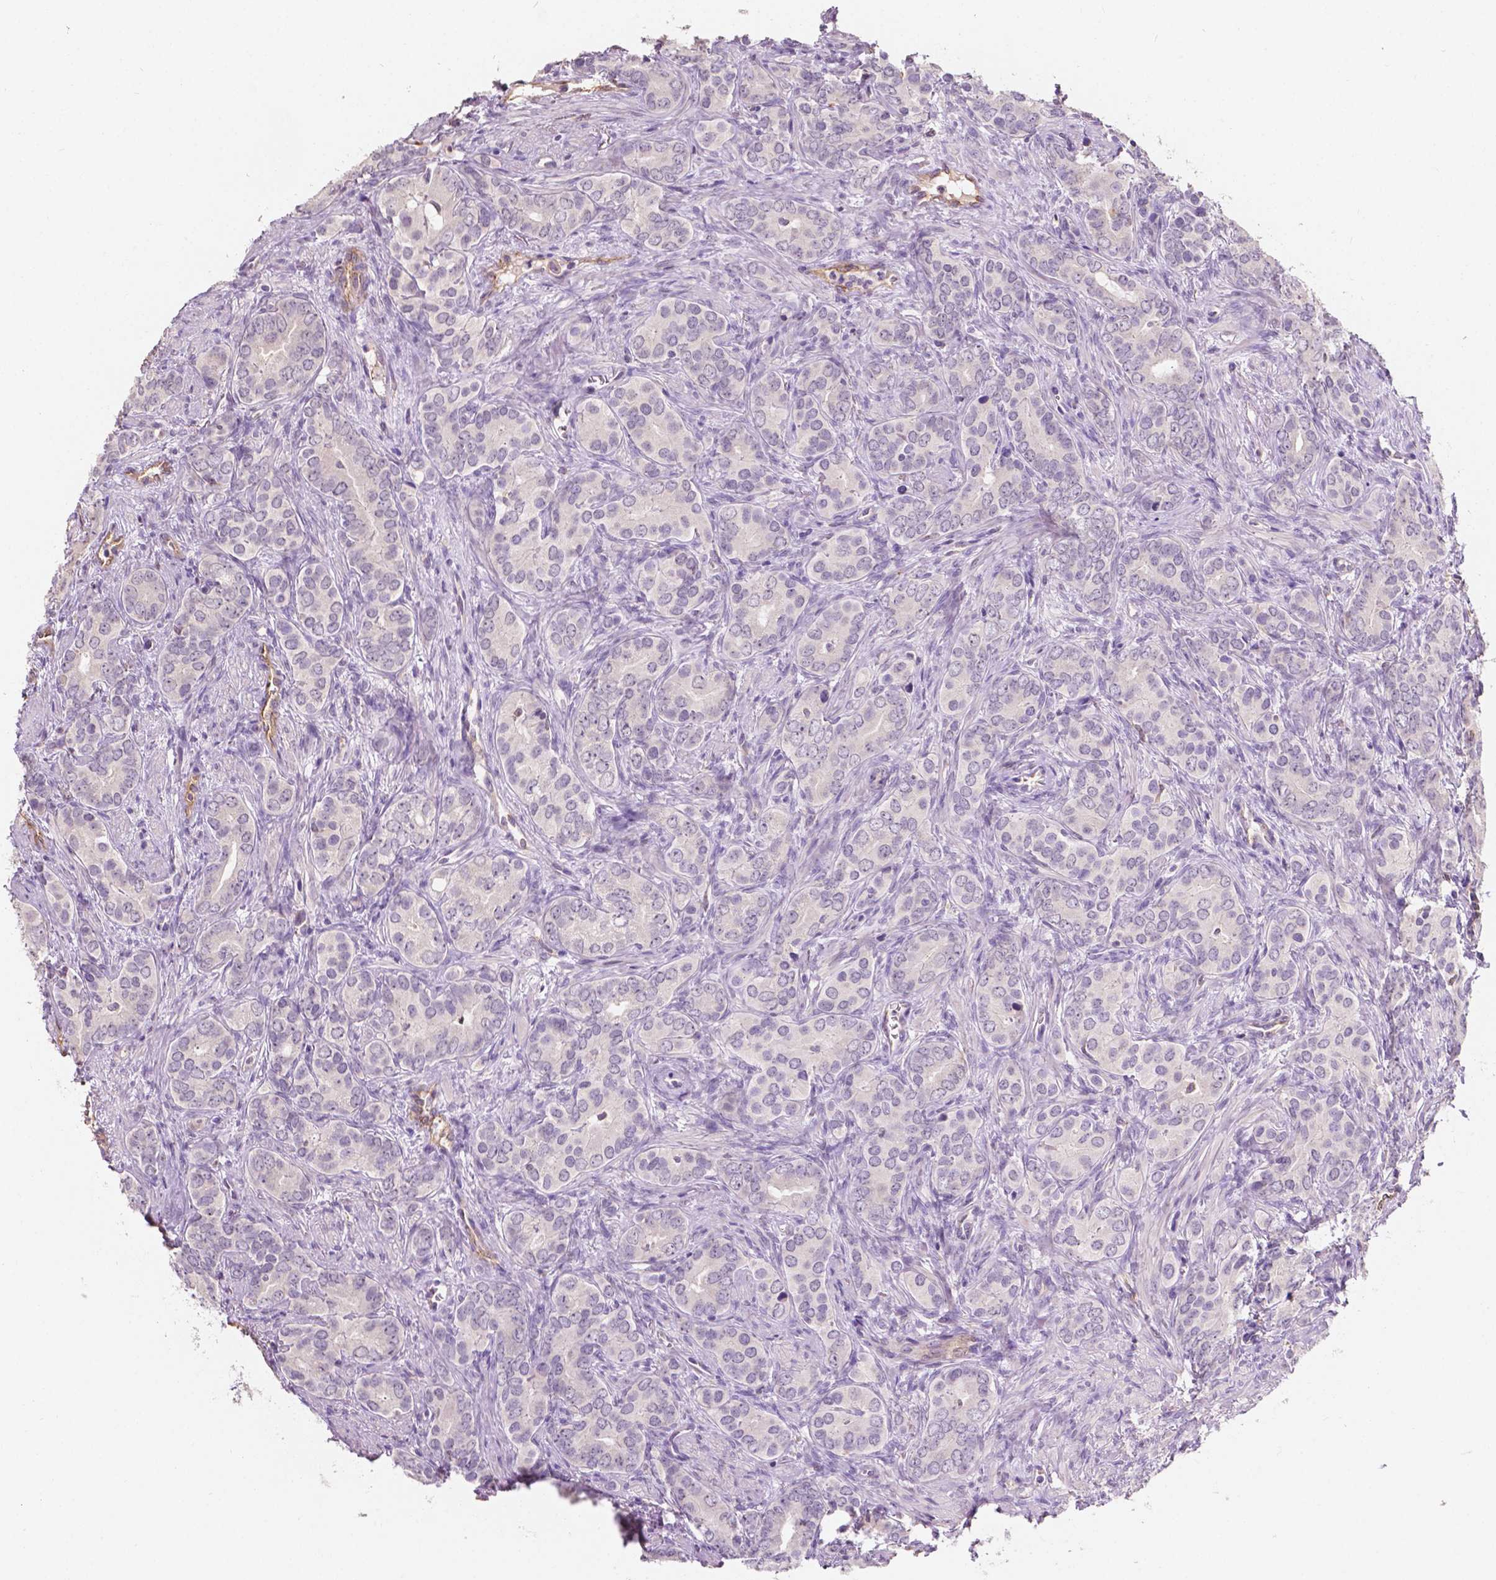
{"staining": {"intensity": "negative", "quantity": "none", "location": "none"}, "tissue": "prostate cancer", "cell_type": "Tumor cells", "image_type": "cancer", "snomed": [{"axis": "morphology", "description": "Adenocarcinoma, High grade"}, {"axis": "topography", "description": "Prostate"}], "caption": "Immunohistochemical staining of human prostate high-grade adenocarcinoma exhibits no significant expression in tumor cells.", "gene": "SLC22A4", "patient": {"sex": "male", "age": 84}}